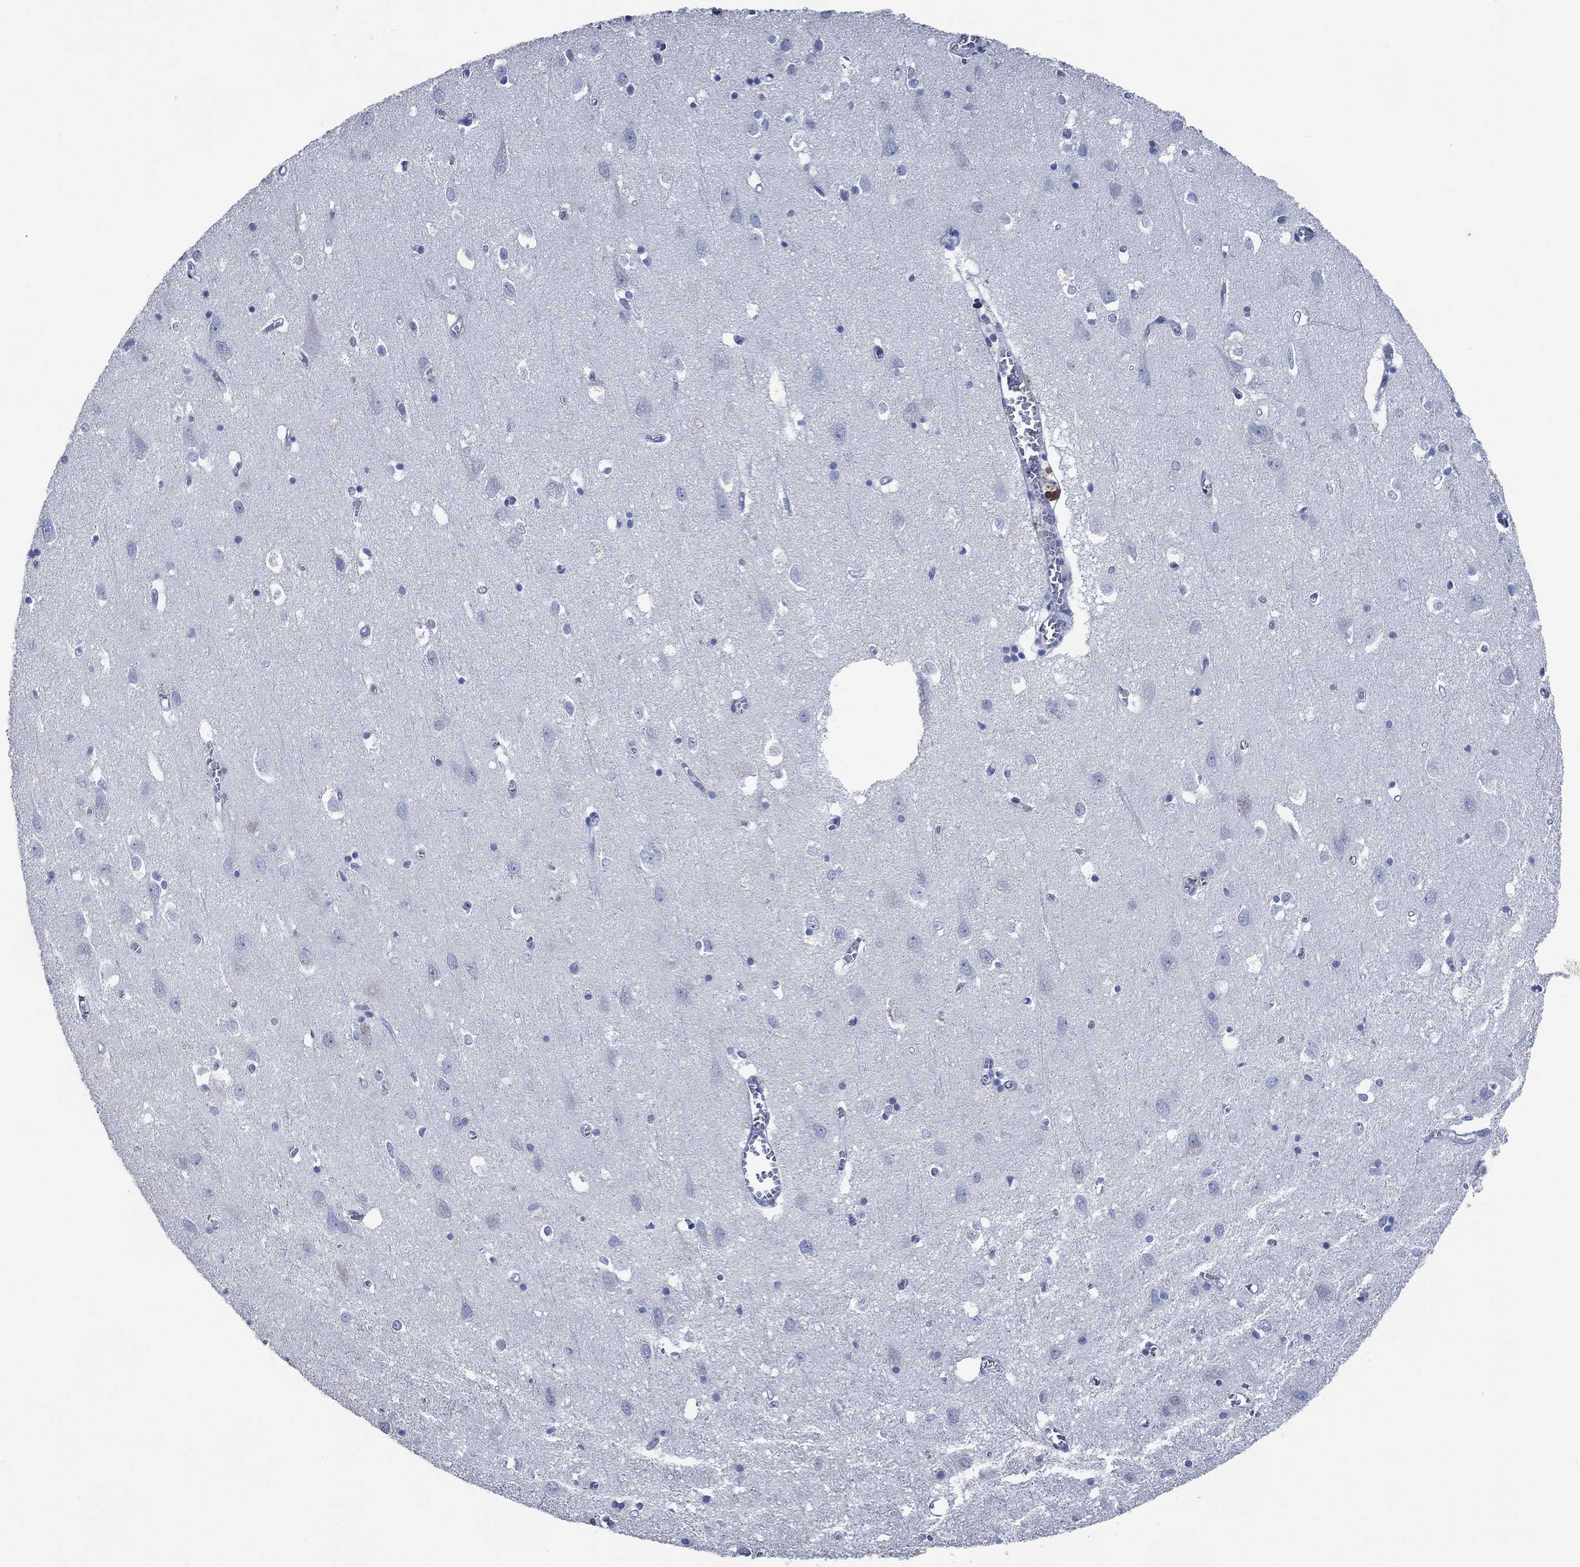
{"staining": {"intensity": "negative", "quantity": "none", "location": "none"}, "tissue": "cerebral cortex", "cell_type": "Endothelial cells", "image_type": "normal", "snomed": [{"axis": "morphology", "description": "Normal tissue, NOS"}, {"axis": "topography", "description": "Cerebral cortex"}], "caption": "Micrograph shows no protein expression in endothelial cells of benign cerebral cortex.", "gene": "OBSCN", "patient": {"sex": "male", "age": 70}}